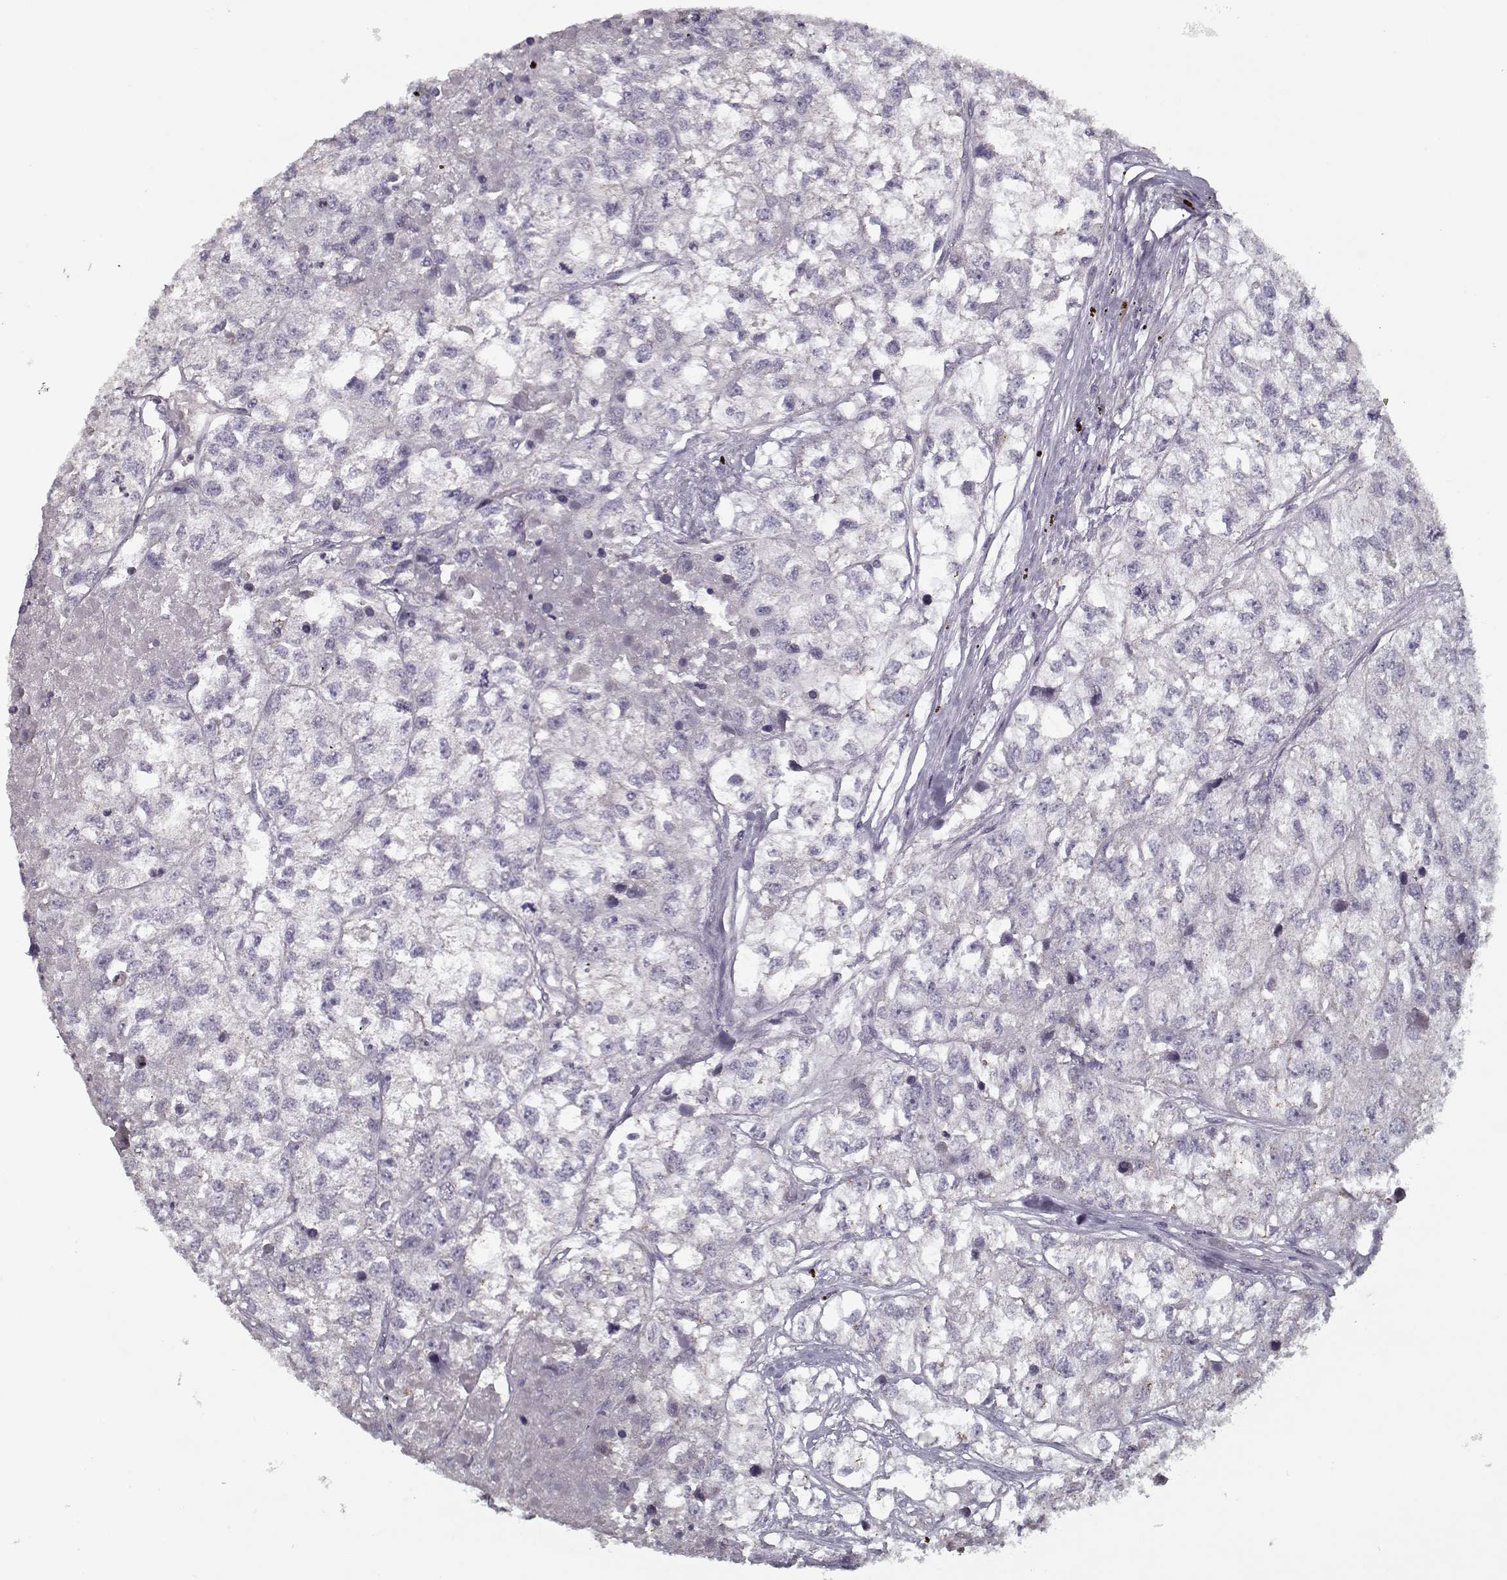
{"staining": {"intensity": "negative", "quantity": "none", "location": "none"}, "tissue": "renal cancer", "cell_type": "Tumor cells", "image_type": "cancer", "snomed": [{"axis": "morphology", "description": "Adenocarcinoma, NOS"}, {"axis": "topography", "description": "Kidney"}], "caption": "There is no significant positivity in tumor cells of renal adenocarcinoma.", "gene": "LAMA2", "patient": {"sex": "male", "age": 56}}